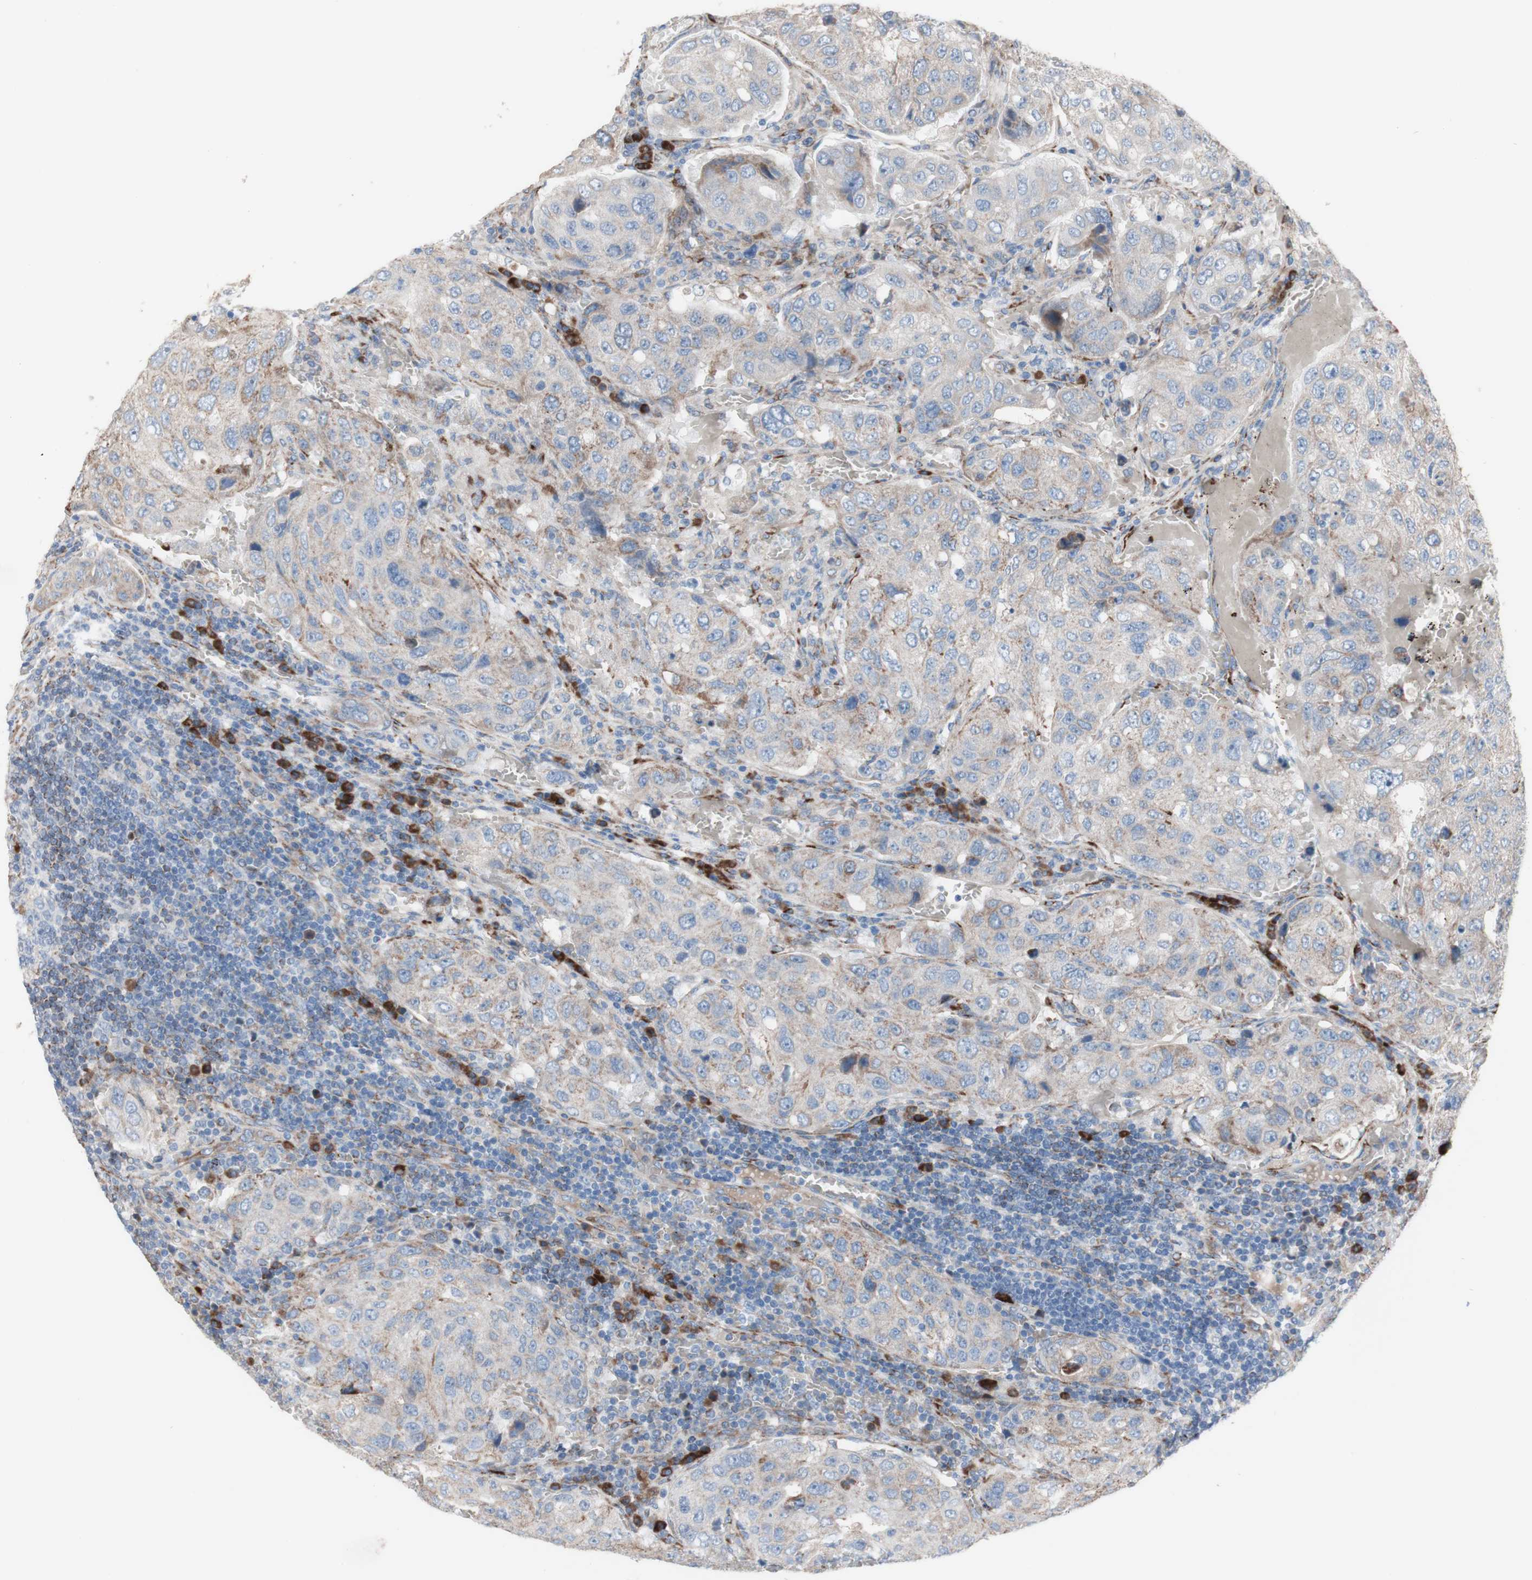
{"staining": {"intensity": "weak", "quantity": "<25%", "location": "cytoplasmic/membranous"}, "tissue": "urothelial cancer", "cell_type": "Tumor cells", "image_type": "cancer", "snomed": [{"axis": "morphology", "description": "Urothelial carcinoma, High grade"}, {"axis": "topography", "description": "Lymph node"}, {"axis": "topography", "description": "Urinary bladder"}], "caption": "There is no significant expression in tumor cells of urothelial cancer.", "gene": "AGPAT5", "patient": {"sex": "male", "age": 51}}